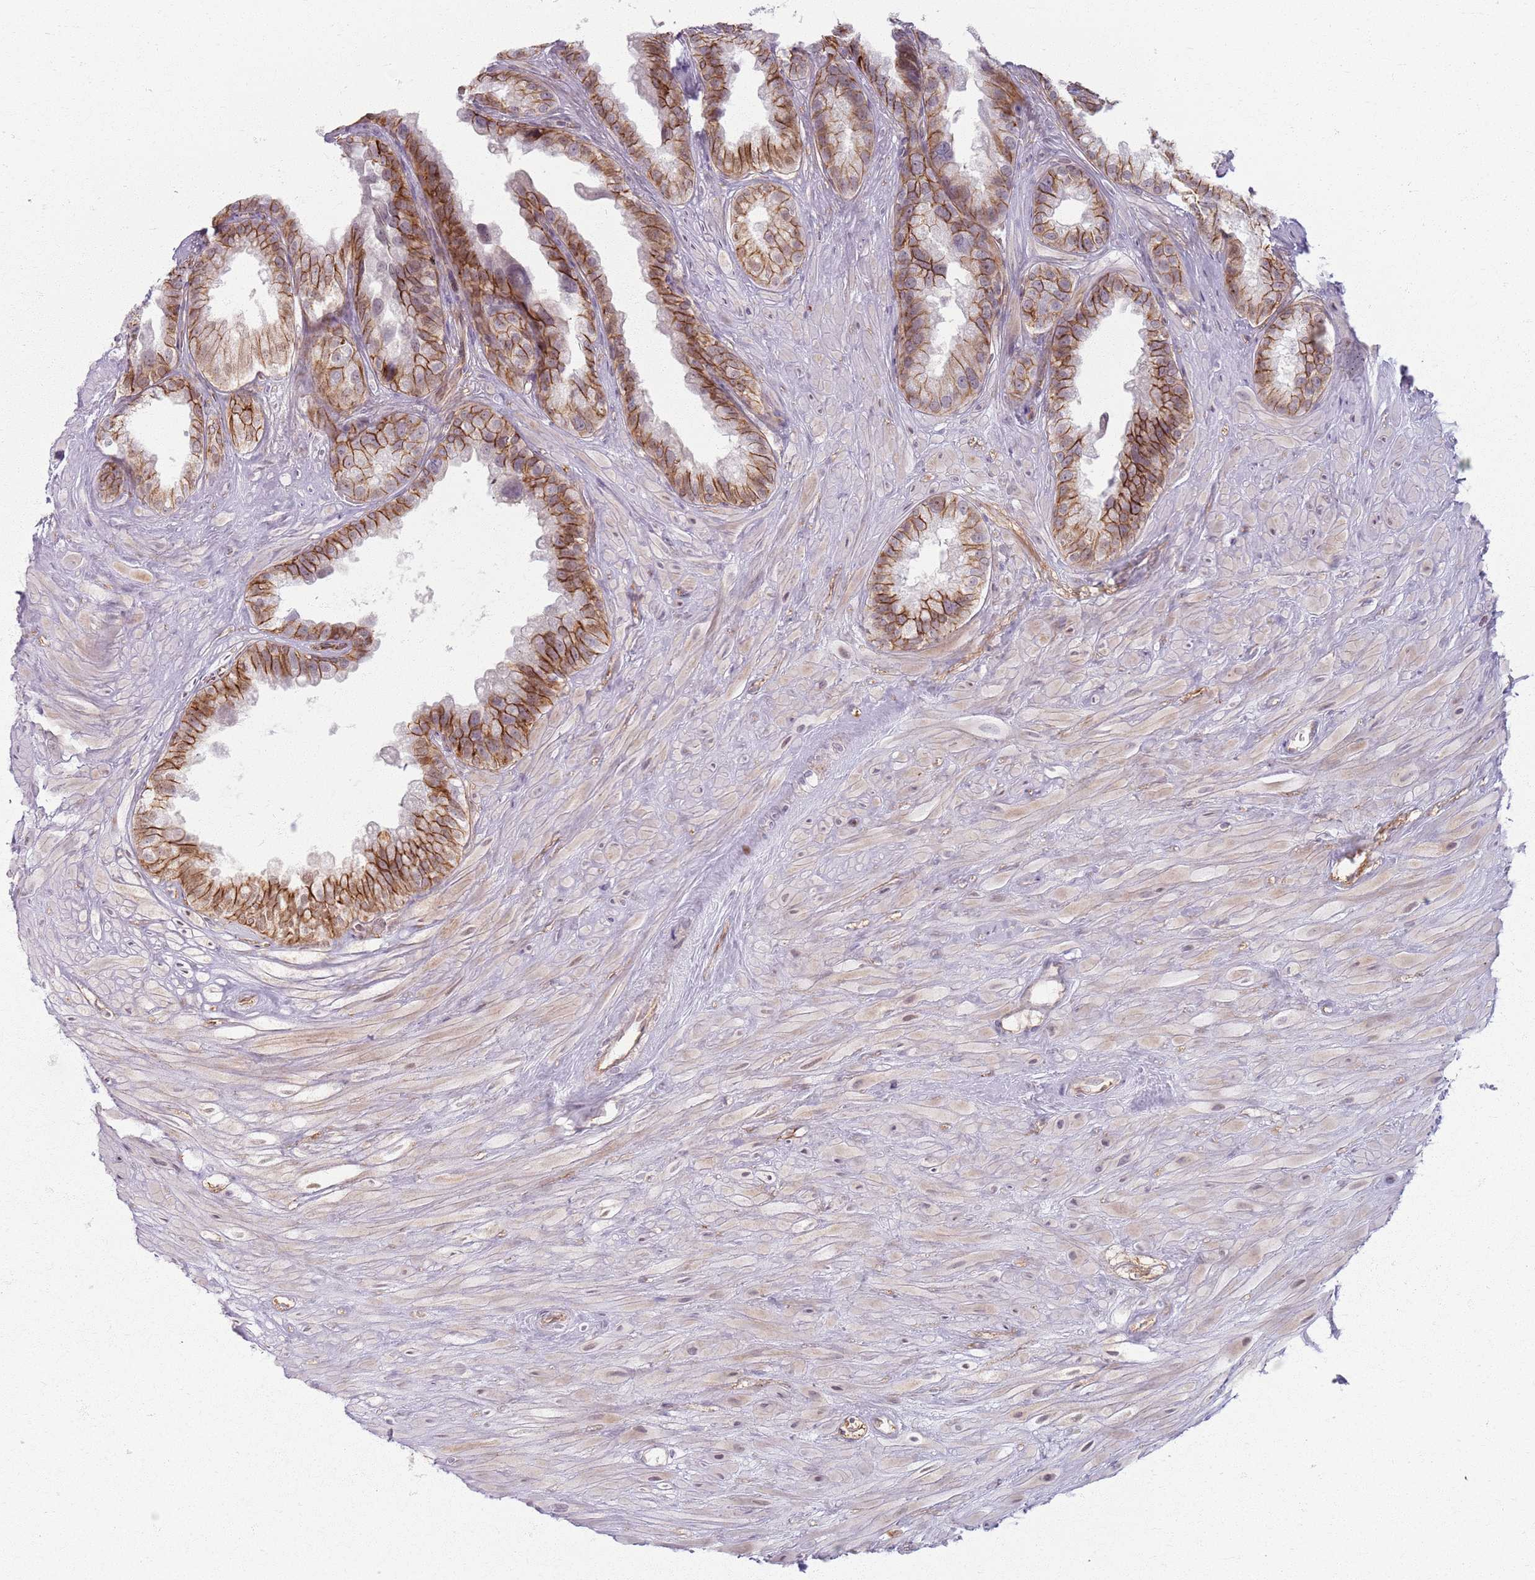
{"staining": {"intensity": "strong", "quantity": "25%-75%", "location": "cytoplasmic/membranous"}, "tissue": "seminal vesicle", "cell_type": "Glandular cells", "image_type": "normal", "snomed": [{"axis": "morphology", "description": "Normal tissue, NOS"}, {"axis": "topography", "description": "Seminal veicle"}], "caption": "Strong cytoplasmic/membranous protein staining is identified in approximately 25%-75% of glandular cells in seminal vesicle.", "gene": "KCNA5", "patient": {"sex": "male", "age": 80}}